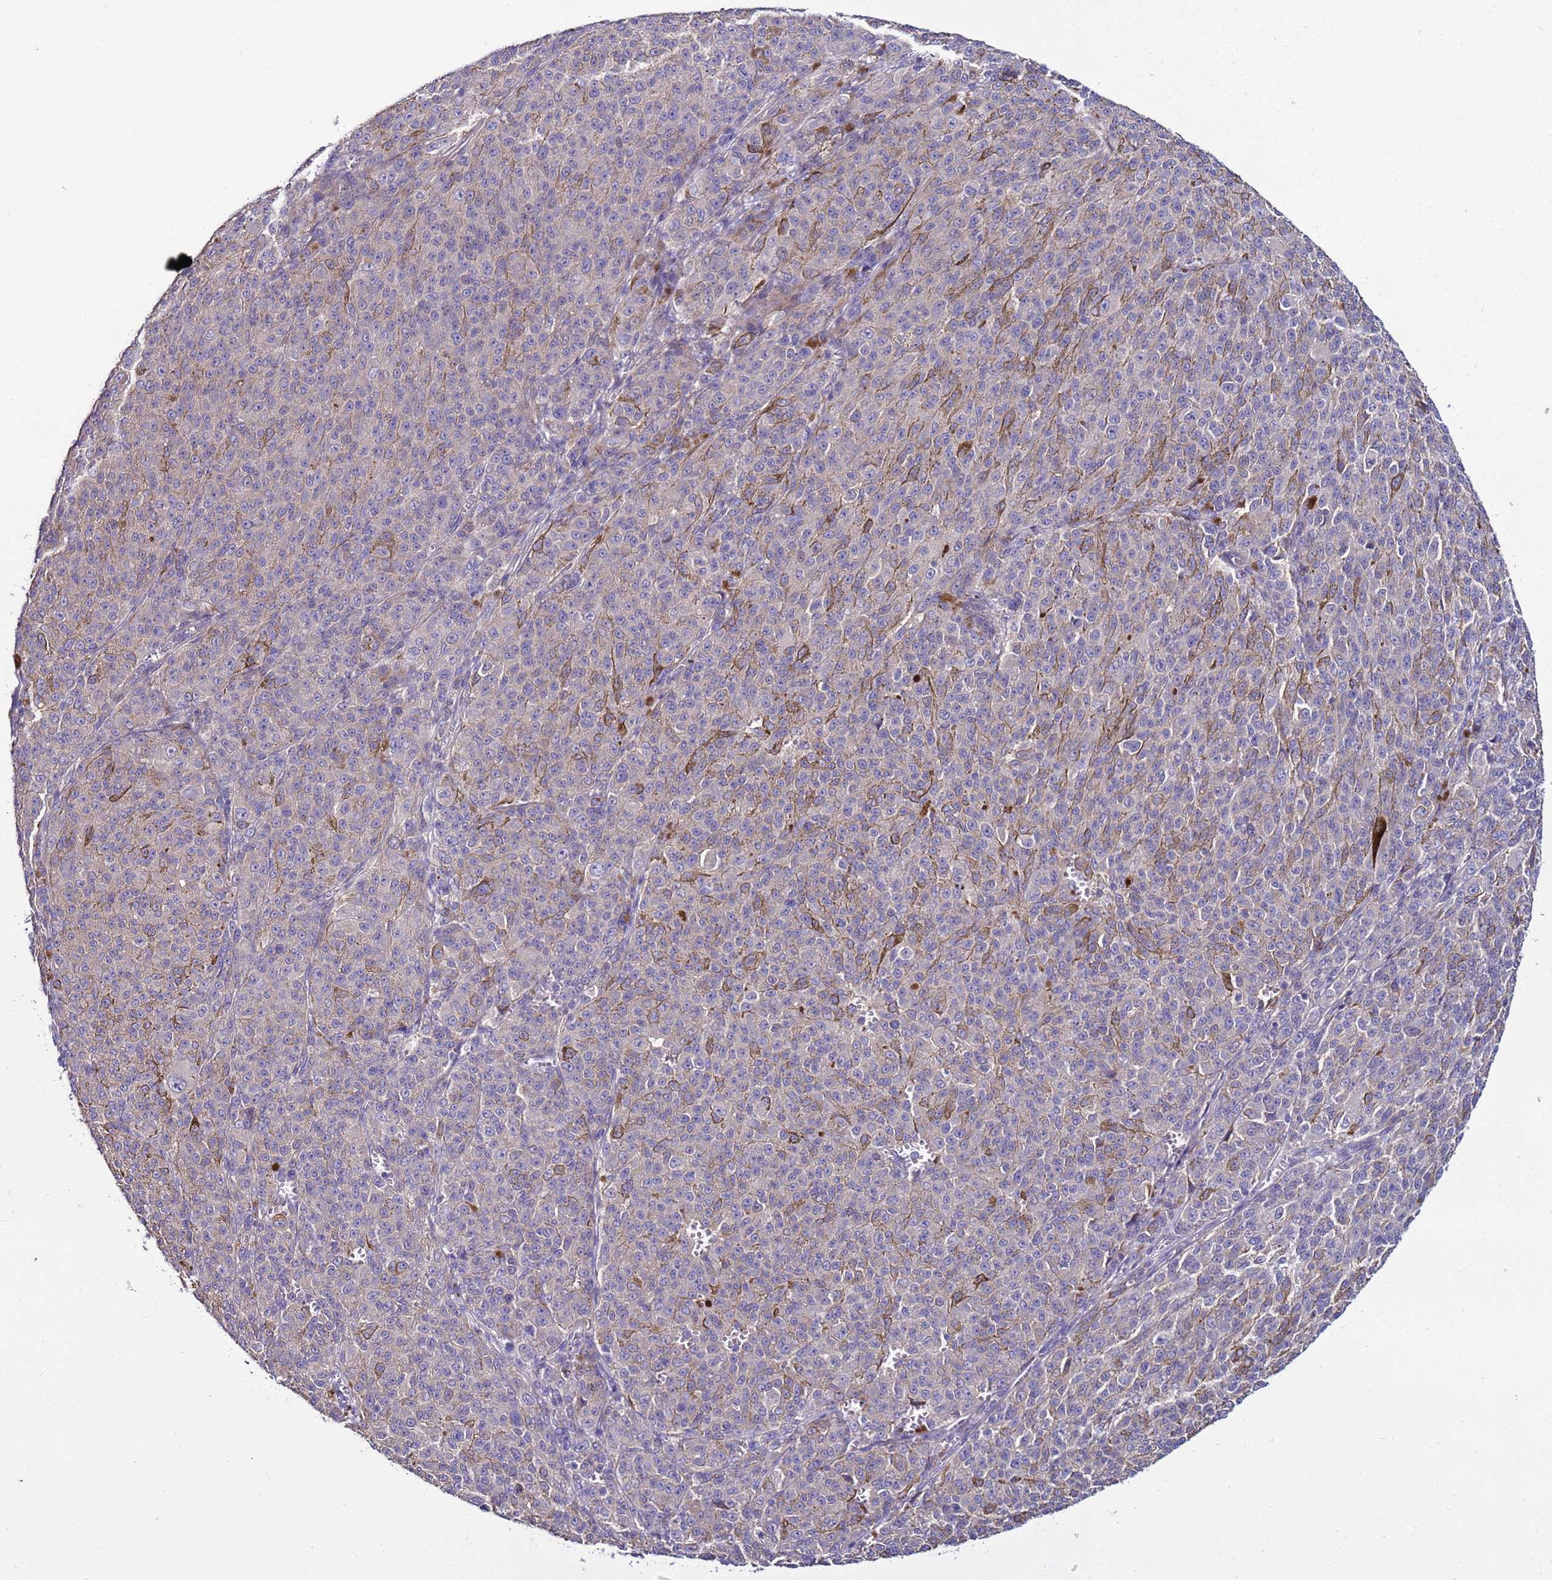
{"staining": {"intensity": "negative", "quantity": "none", "location": "none"}, "tissue": "melanoma", "cell_type": "Tumor cells", "image_type": "cancer", "snomed": [{"axis": "morphology", "description": "Malignant melanoma, NOS"}, {"axis": "topography", "description": "Skin"}], "caption": "Human malignant melanoma stained for a protein using immunohistochemistry exhibits no expression in tumor cells.", "gene": "RABL2B", "patient": {"sex": "female", "age": 52}}